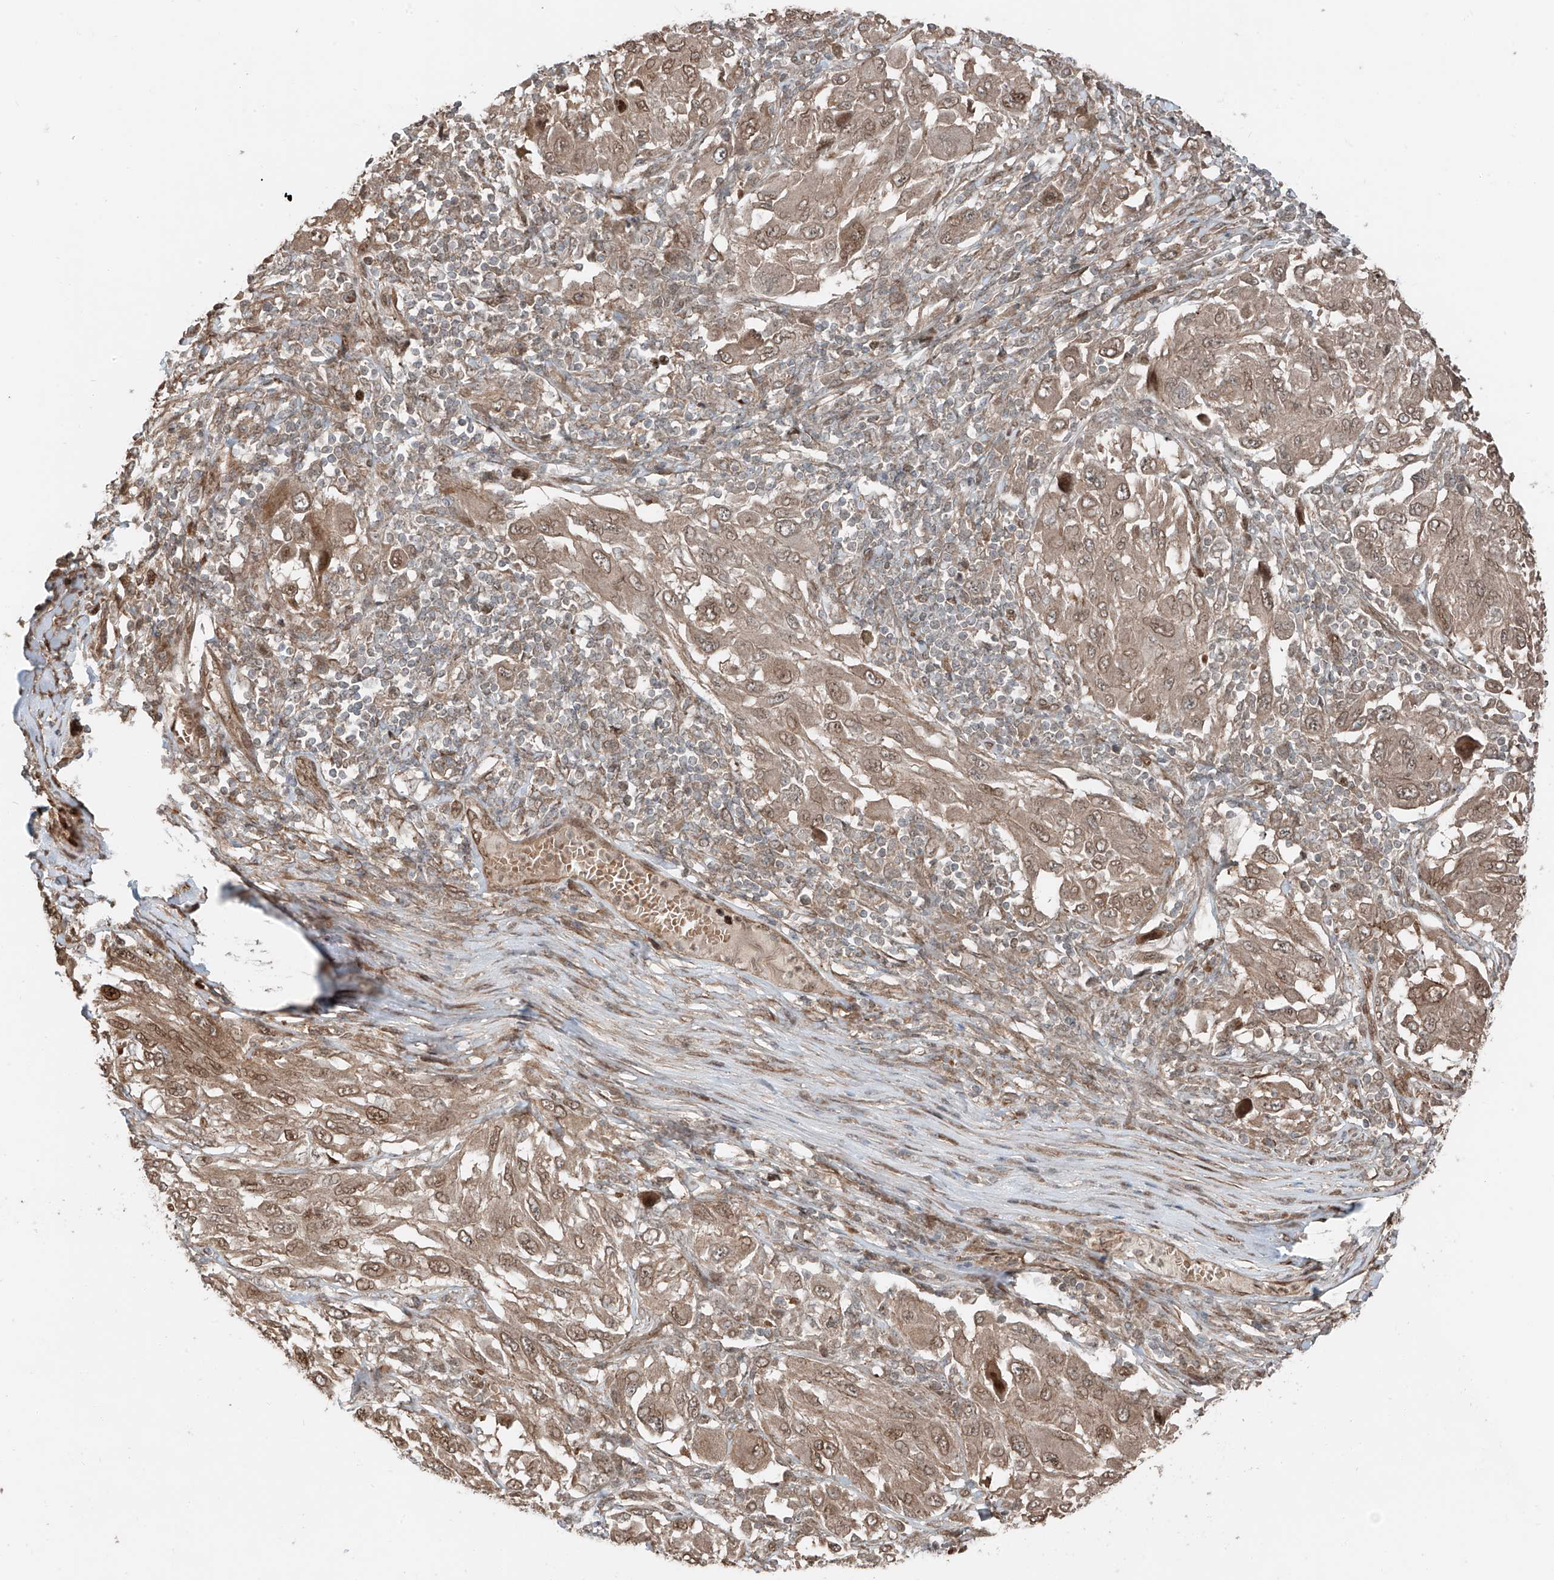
{"staining": {"intensity": "moderate", "quantity": ">75%", "location": "cytoplasmic/membranous,nuclear"}, "tissue": "melanoma", "cell_type": "Tumor cells", "image_type": "cancer", "snomed": [{"axis": "morphology", "description": "Malignant melanoma, NOS"}, {"axis": "topography", "description": "Skin"}], "caption": "Moderate cytoplasmic/membranous and nuclear protein expression is identified in about >75% of tumor cells in melanoma. Using DAB (3,3'-diaminobenzidine) (brown) and hematoxylin (blue) stains, captured at high magnification using brightfield microscopy.", "gene": "CEP162", "patient": {"sex": "female", "age": 91}}